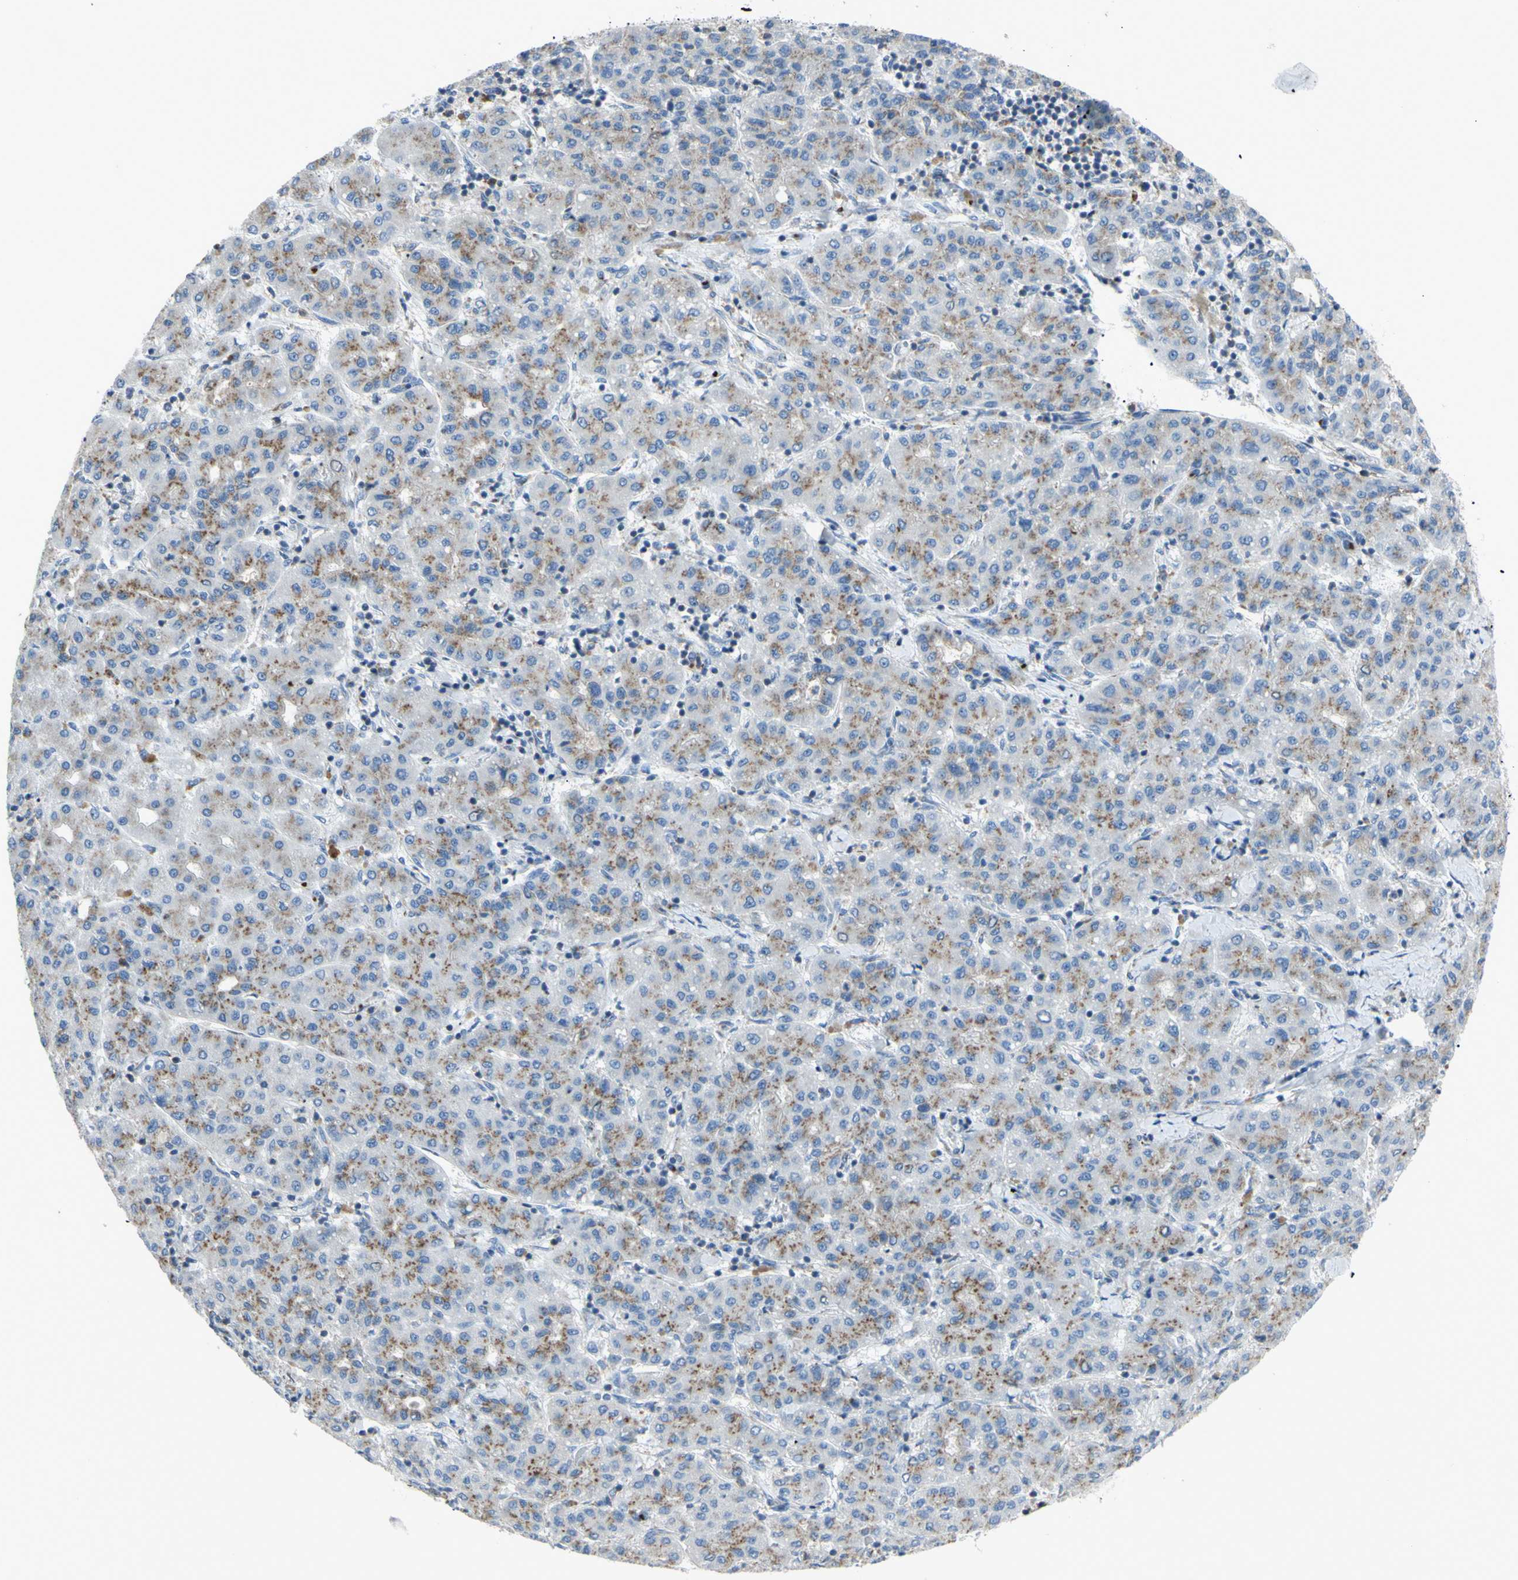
{"staining": {"intensity": "moderate", "quantity": "25%-75%", "location": "cytoplasmic/membranous"}, "tissue": "liver cancer", "cell_type": "Tumor cells", "image_type": "cancer", "snomed": [{"axis": "morphology", "description": "Carcinoma, Hepatocellular, NOS"}, {"axis": "topography", "description": "Liver"}], "caption": "Moderate cytoplasmic/membranous protein staining is identified in approximately 25%-75% of tumor cells in liver hepatocellular carcinoma.", "gene": "B4GALT3", "patient": {"sex": "male", "age": 65}}